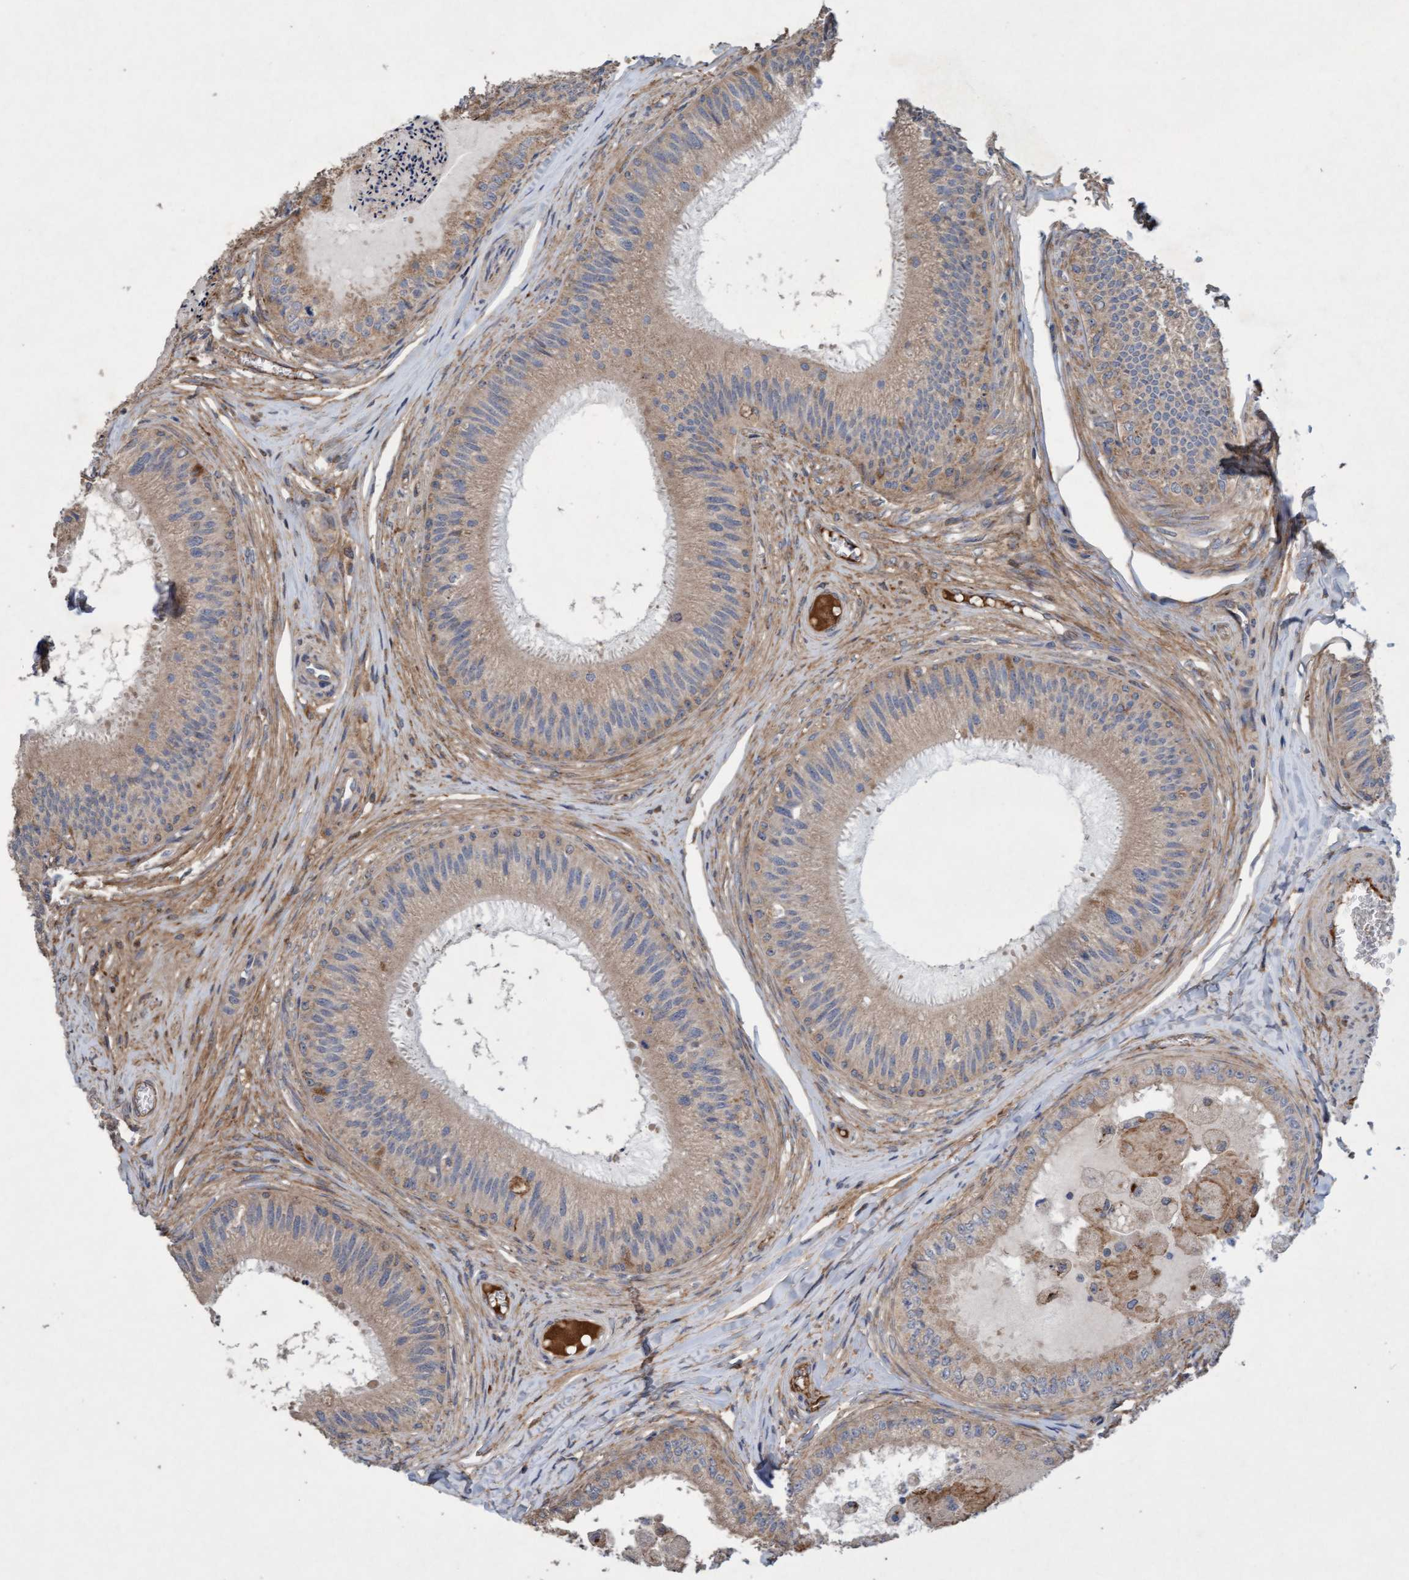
{"staining": {"intensity": "weak", "quantity": ">75%", "location": "cytoplasmic/membranous"}, "tissue": "epididymis", "cell_type": "Glandular cells", "image_type": "normal", "snomed": [{"axis": "morphology", "description": "Normal tissue, NOS"}, {"axis": "topography", "description": "Epididymis"}], "caption": "A low amount of weak cytoplasmic/membranous expression is seen in approximately >75% of glandular cells in benign epididymis.", "gene": "DDHD2", "patient": {"sex": "male", "age": 31}}